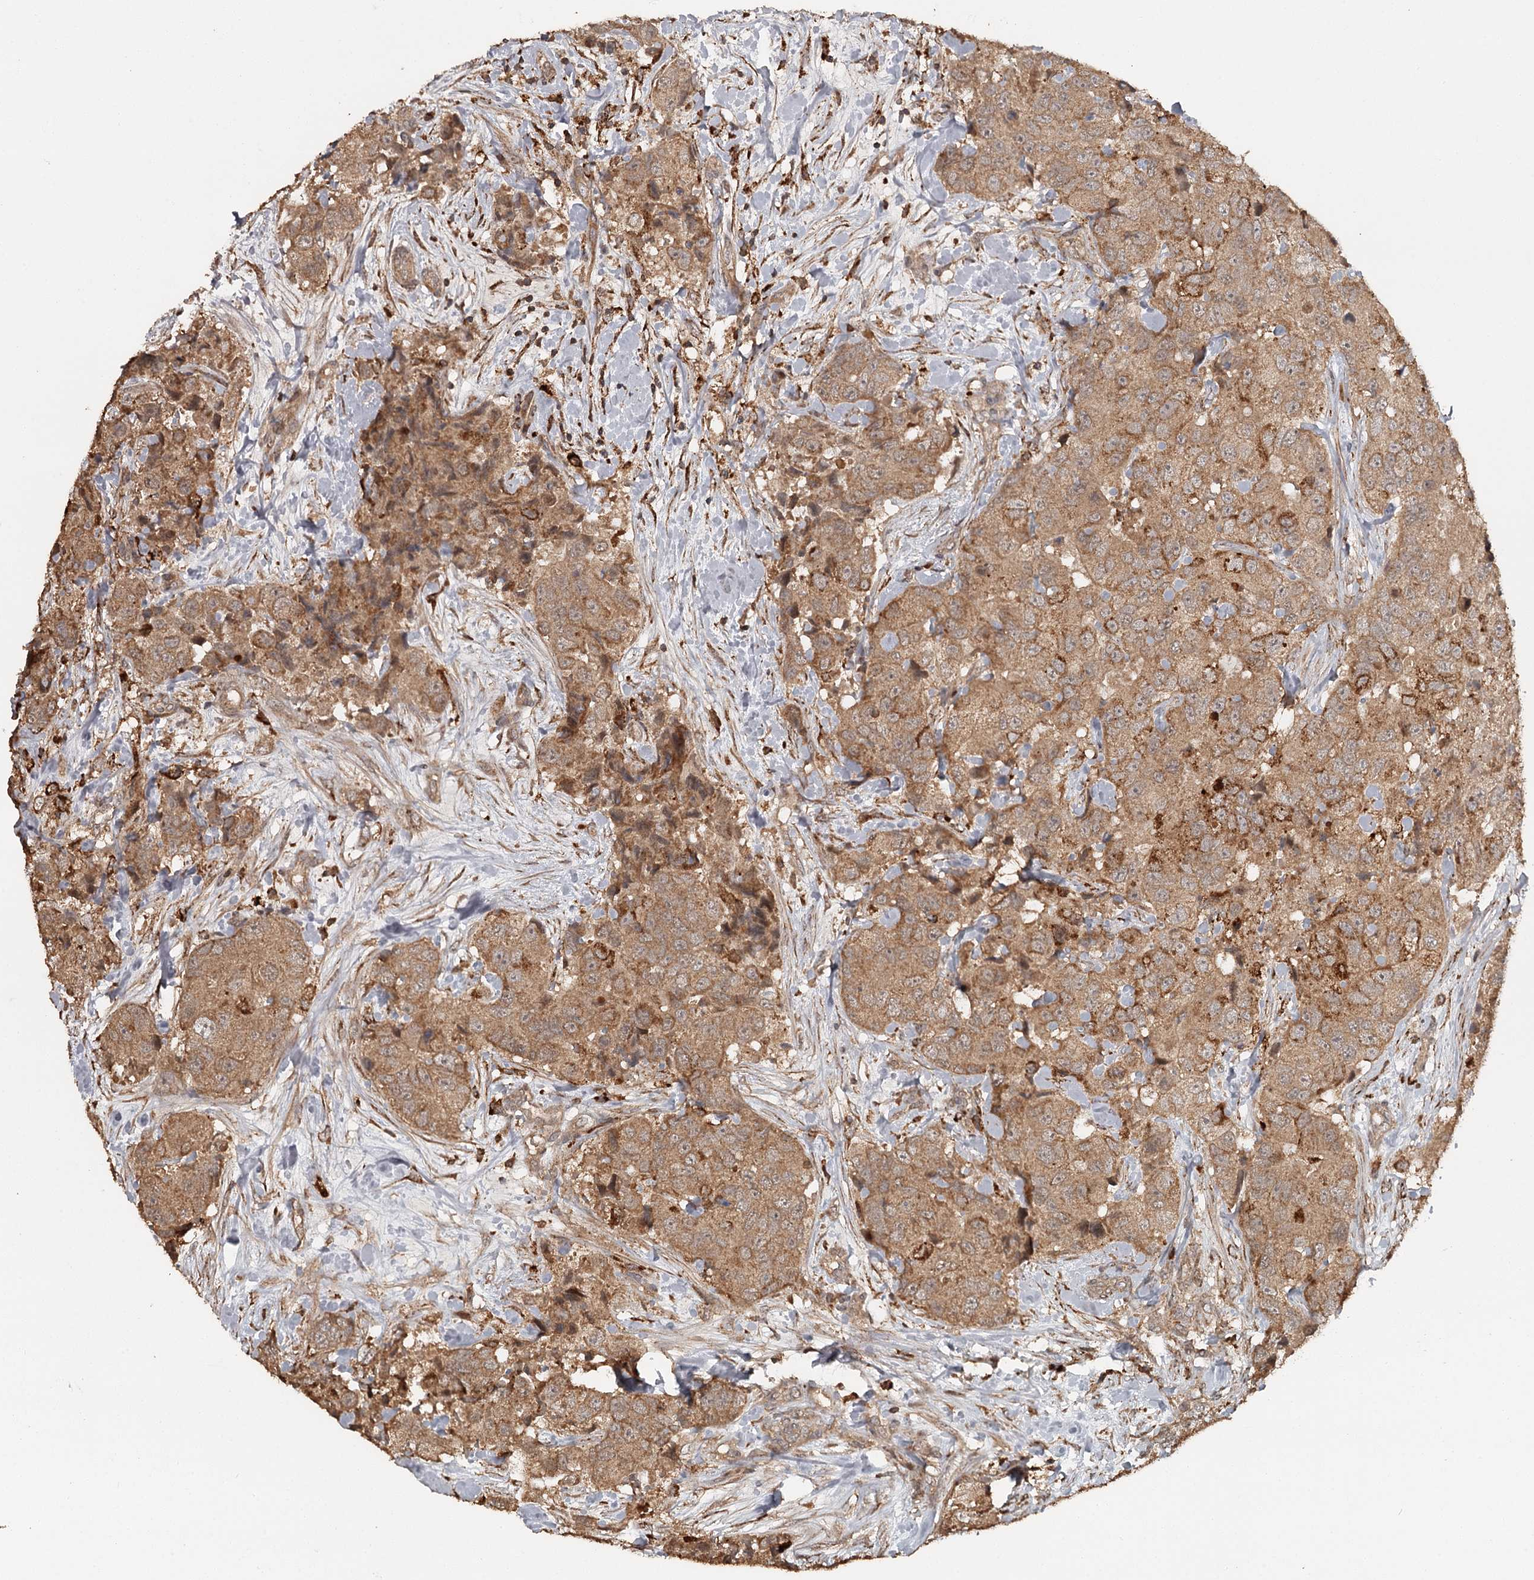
{"staining": {"intensity": "moderate", "quantity": ">75%", "location": "cytoplasmic/membranous"}, "tissue": "breast cancer", "cell_type": "Tumor cells", "image_type": "cancer", "snomed": [{"axis": "morphology", "description": "Duct carcinoma"}, {"axis": "topography", "description": "Breast"}], "caption": "Brown immunohistochemical staining in breast infiltrating ductal carcinoma demonstrates moderate cytoplasmic/membranous staining in about >75% of tumor cells.", "gene": "FAXC", "patient": {"sex": "female", "age": 62}}